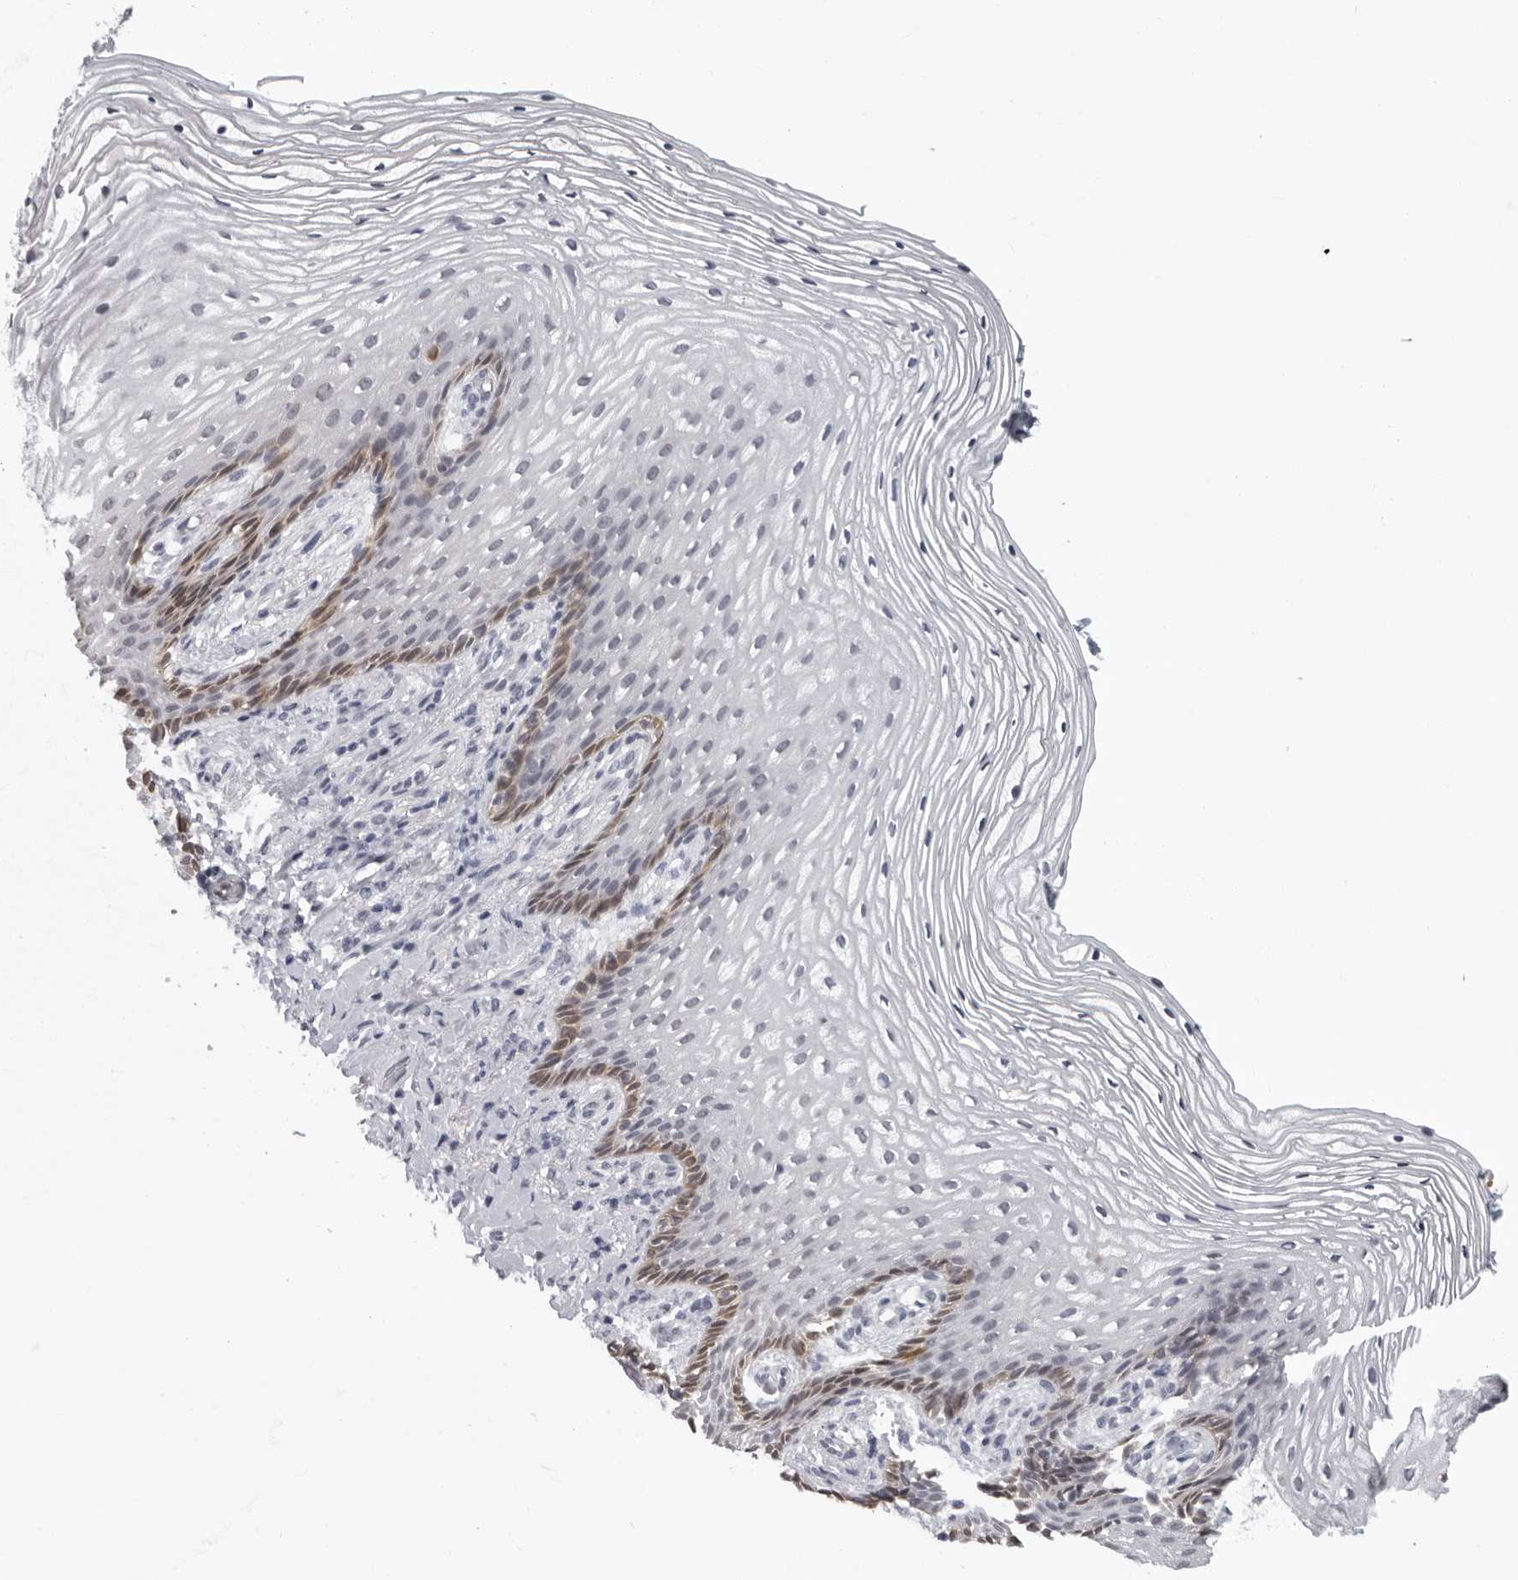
{"staining": {"intensity": "moderate", "quantity": "<25%", "location": "cytoplasmic/membranous"}, "tissue": "vagina", "cell_type": "Squamous epithelial cells", "image_type": "normal", "snomed": [{"axis": "morphology", "description": "Normal tissue, NOS"}, {"axis": "topography", "description": "Vagina"}], "caption": "A histopathology image showing moderate cytoplasmic/membranous staining in approximately <25% of squamous epithelial cells in unremarkable vagina, as visualized by brown immunohistochemical staining.", "gene": "CCDC28B", "patient": {"sex": "female", "age": 60}}